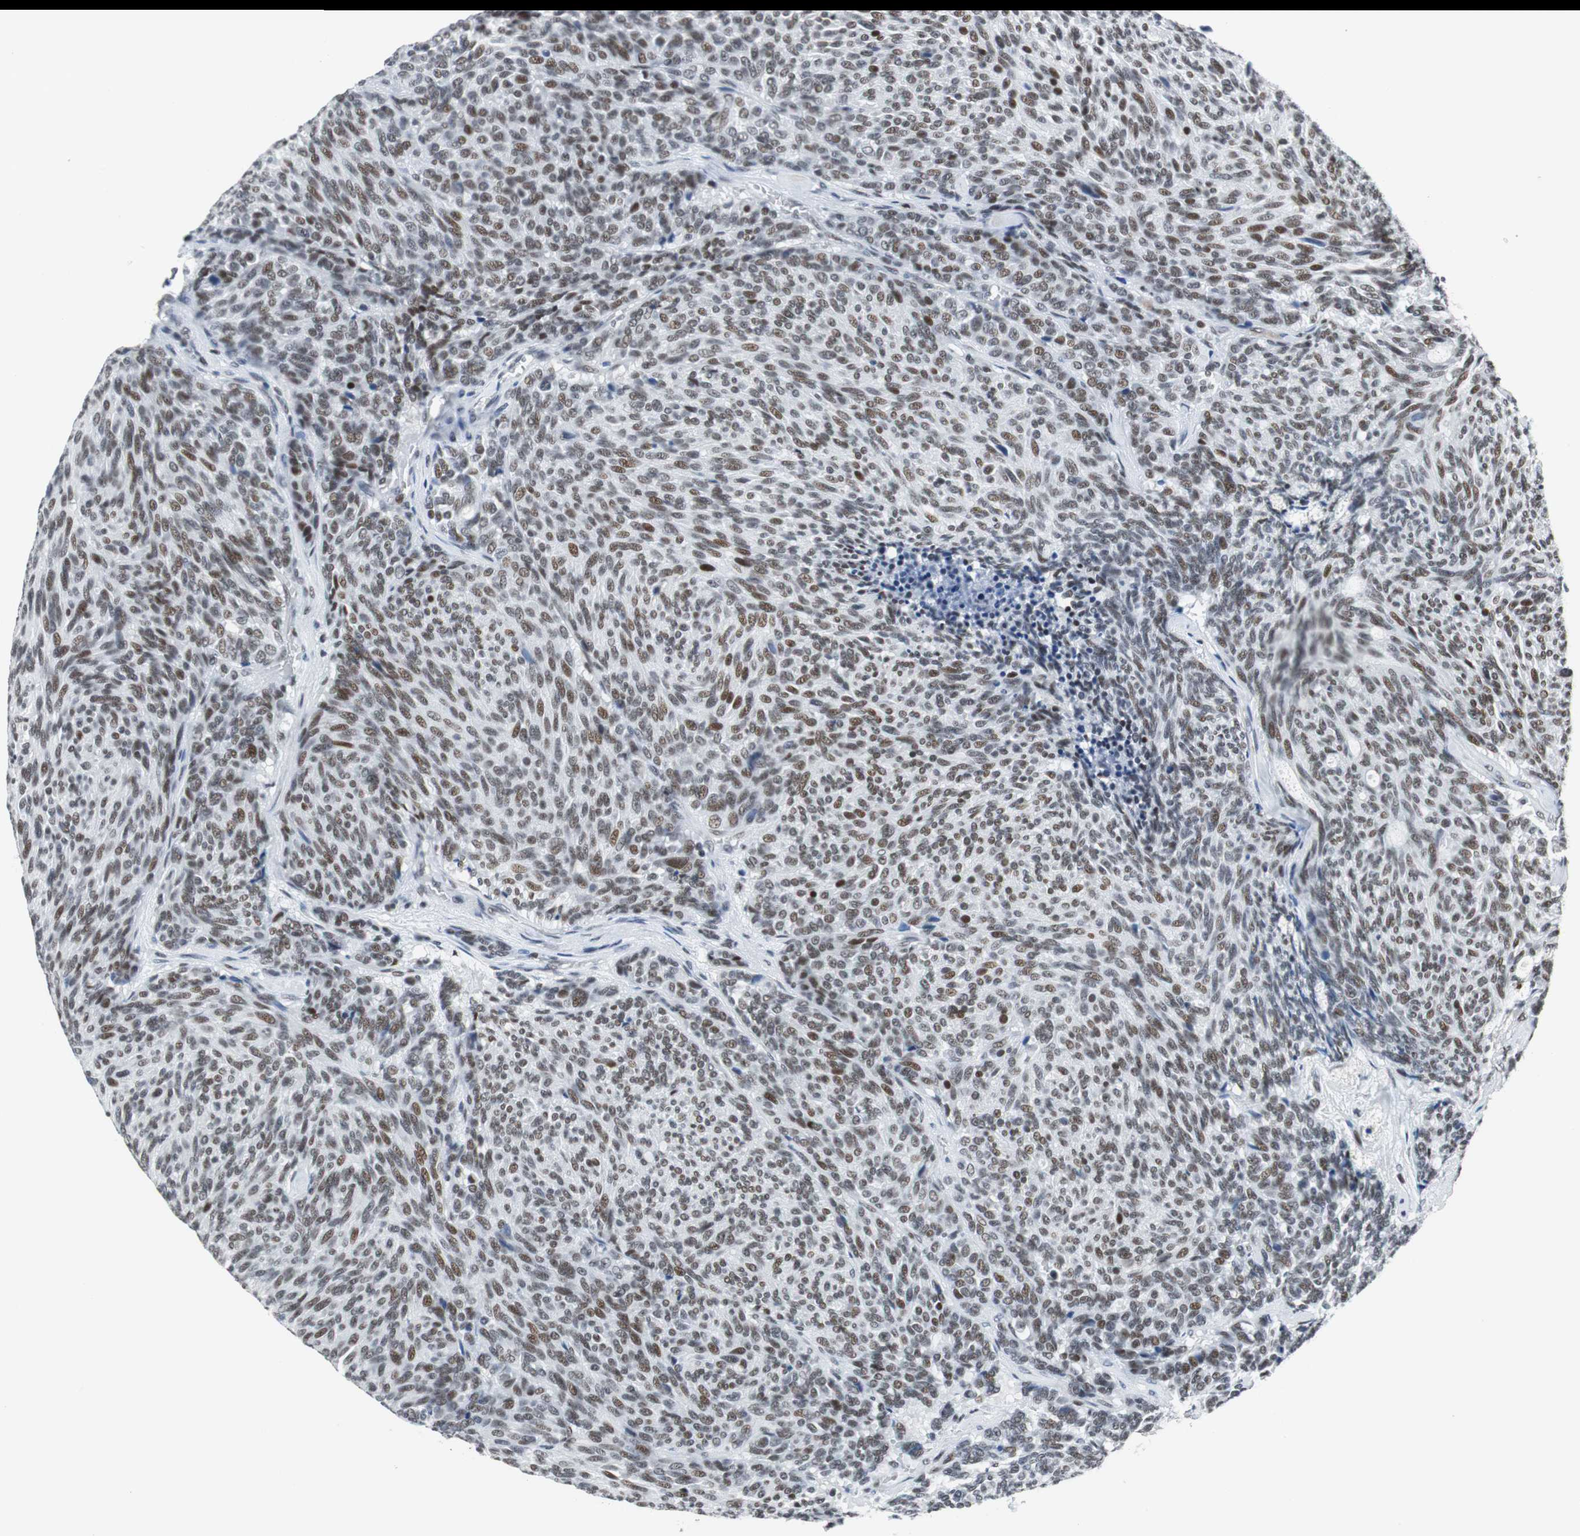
{"staining": {"intensity": "moderate", "quantity": ">75%", "location": "nuclear"}, "tissue": "carcinoid", "cell_type": "Tumor cells", "image_type": "cancer", "snomed": [{"axis": "morphology", "description": "Carcinoid, malignant, NOS"}, {"axis": "topography", "description": "Pancreas"}], "caption": "Protein analysis of carcinoid tissue demonstrates moderate nuclear positivity in about >75% of tumor cells.", "gene": "HDAC3", "patient": {"sex": "female", "age": 54}}